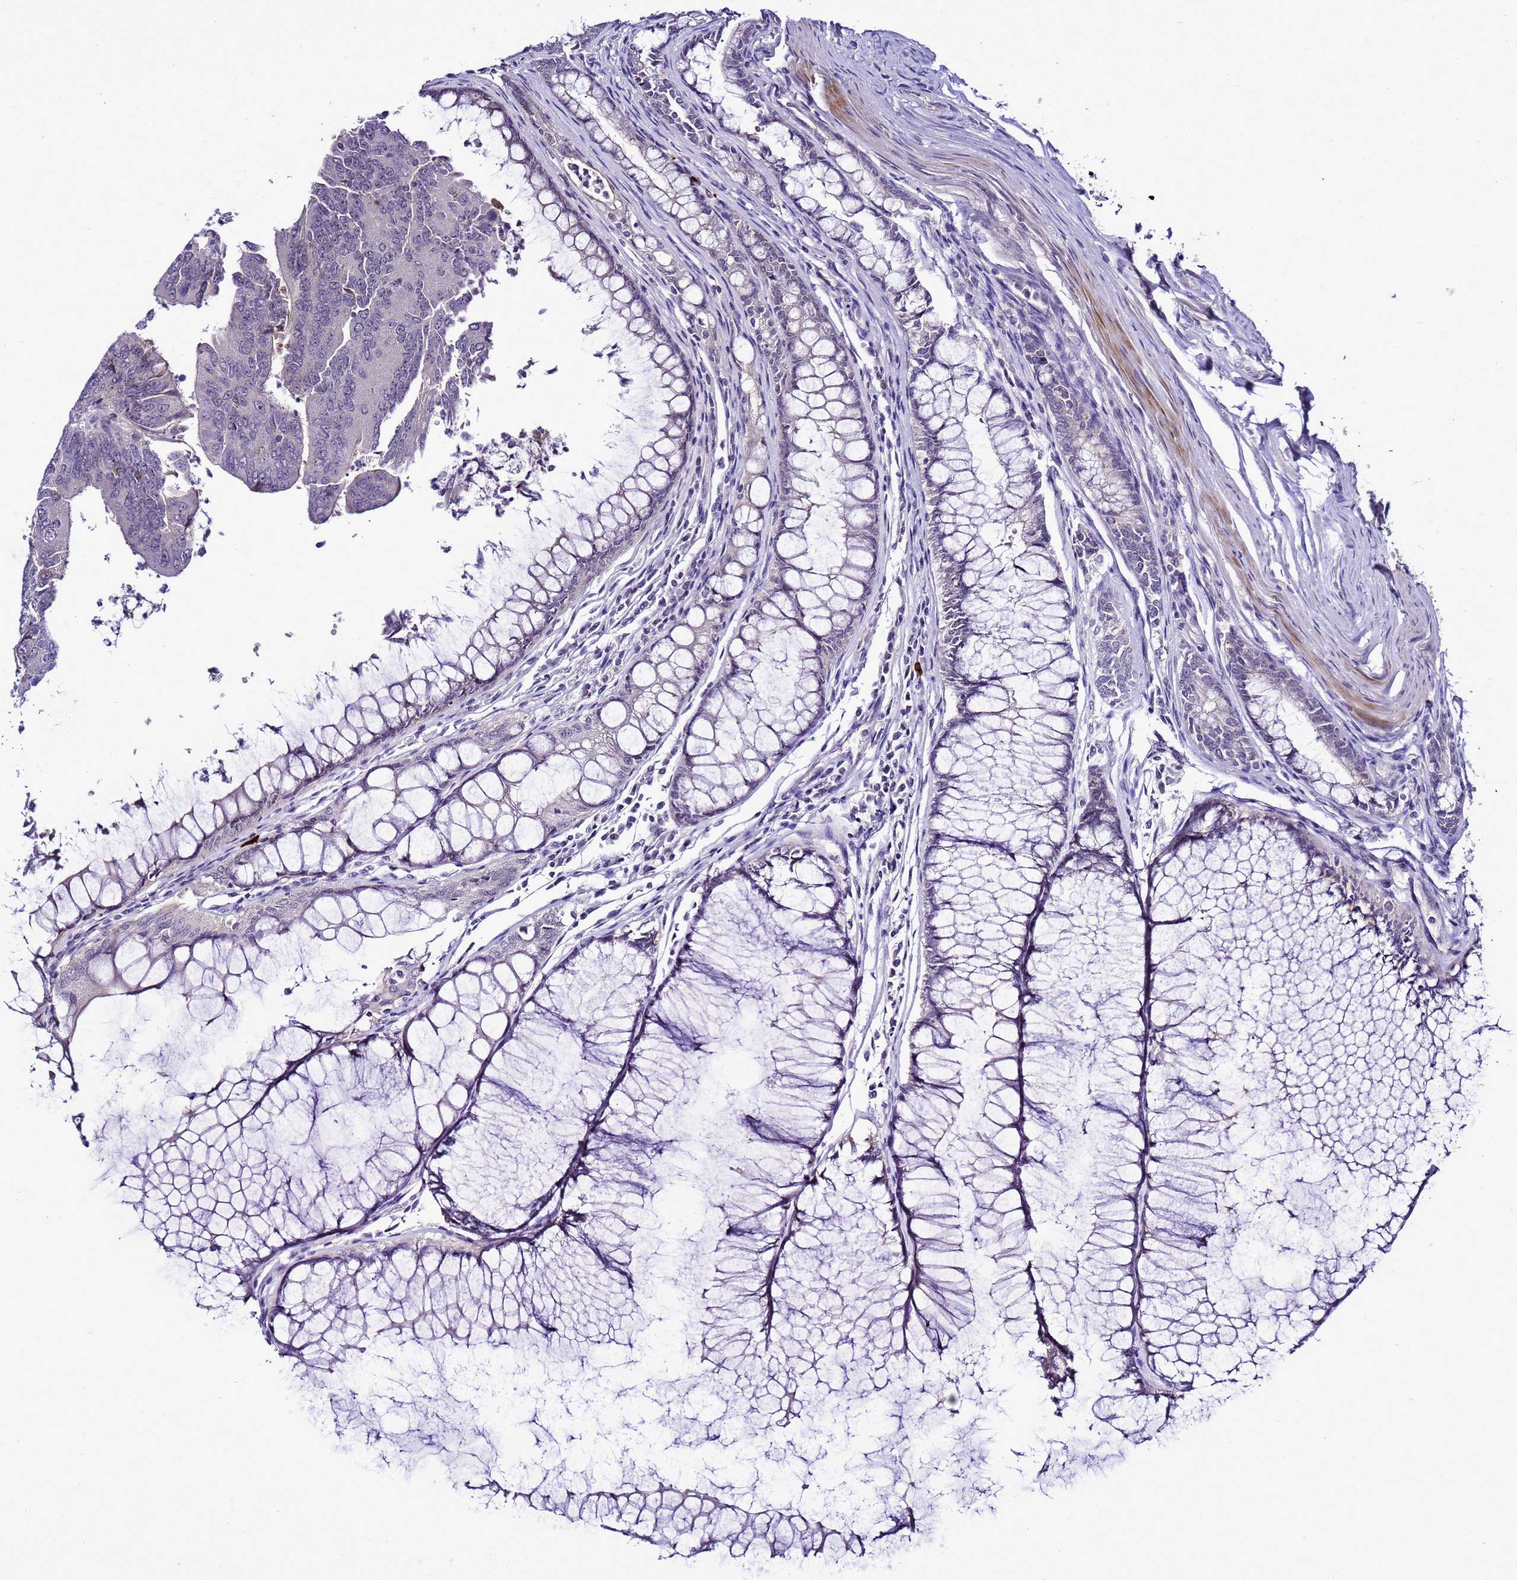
{"staining": {"intensity": "negative", "quantity": "none", "location": "none"}, "tissue": "colorectal cancer", "cell_type": "Tumor cells", "image_type": "cancer", "snomed": [{"axis": "morphology", "description": "Adenocarcinoma, NOS"}, {"axis": "topography", "description": "Colon"}], "caption": "Human colorectal cancer stained for a protein using immunohistochemistry reveals no positivity in tumor cells.", "gene": "C19orf47", "patient": {"sex": "female", "age": 67}}